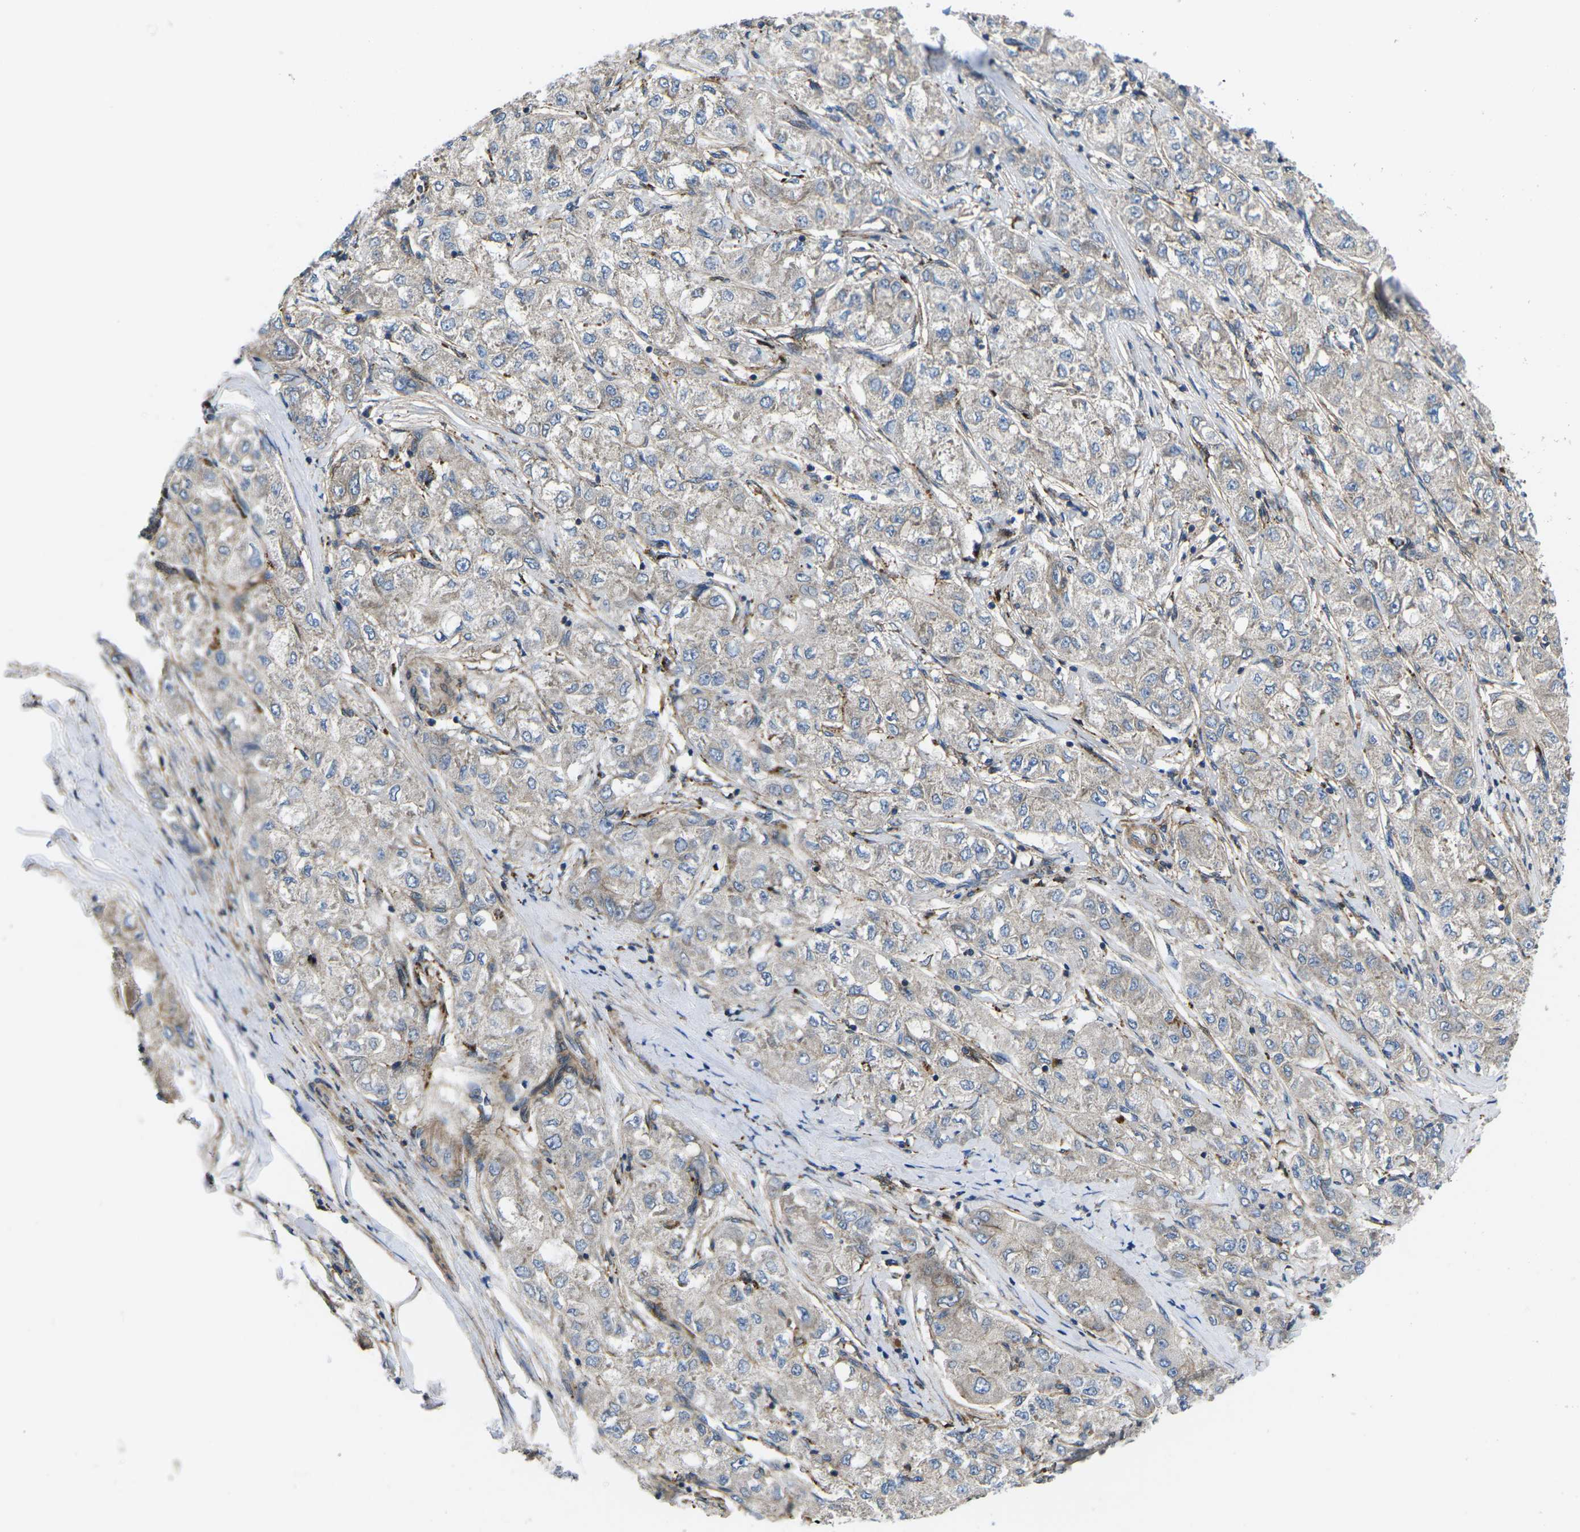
{"staining": {"intensity": "weak", "quantity": "<25%", "location": "cytoplasmic/membranous"}, "tissue": "liver cancer", "cell_type": "Tumor cells", "image_type": "cancer", "snomed": [{"axis": "morphology", "description": "Carcinoma, Hepatocellular, NOS"}, {"axis": "topography", "description": "Liver"}], "caption": "This is an immunohistochemistry (IHC) image of hepatocellular carcinoma (liver). There is no expression in tumor cells.", "gene": "DLG1", "patient": {"sex": "male", "age": 80}}